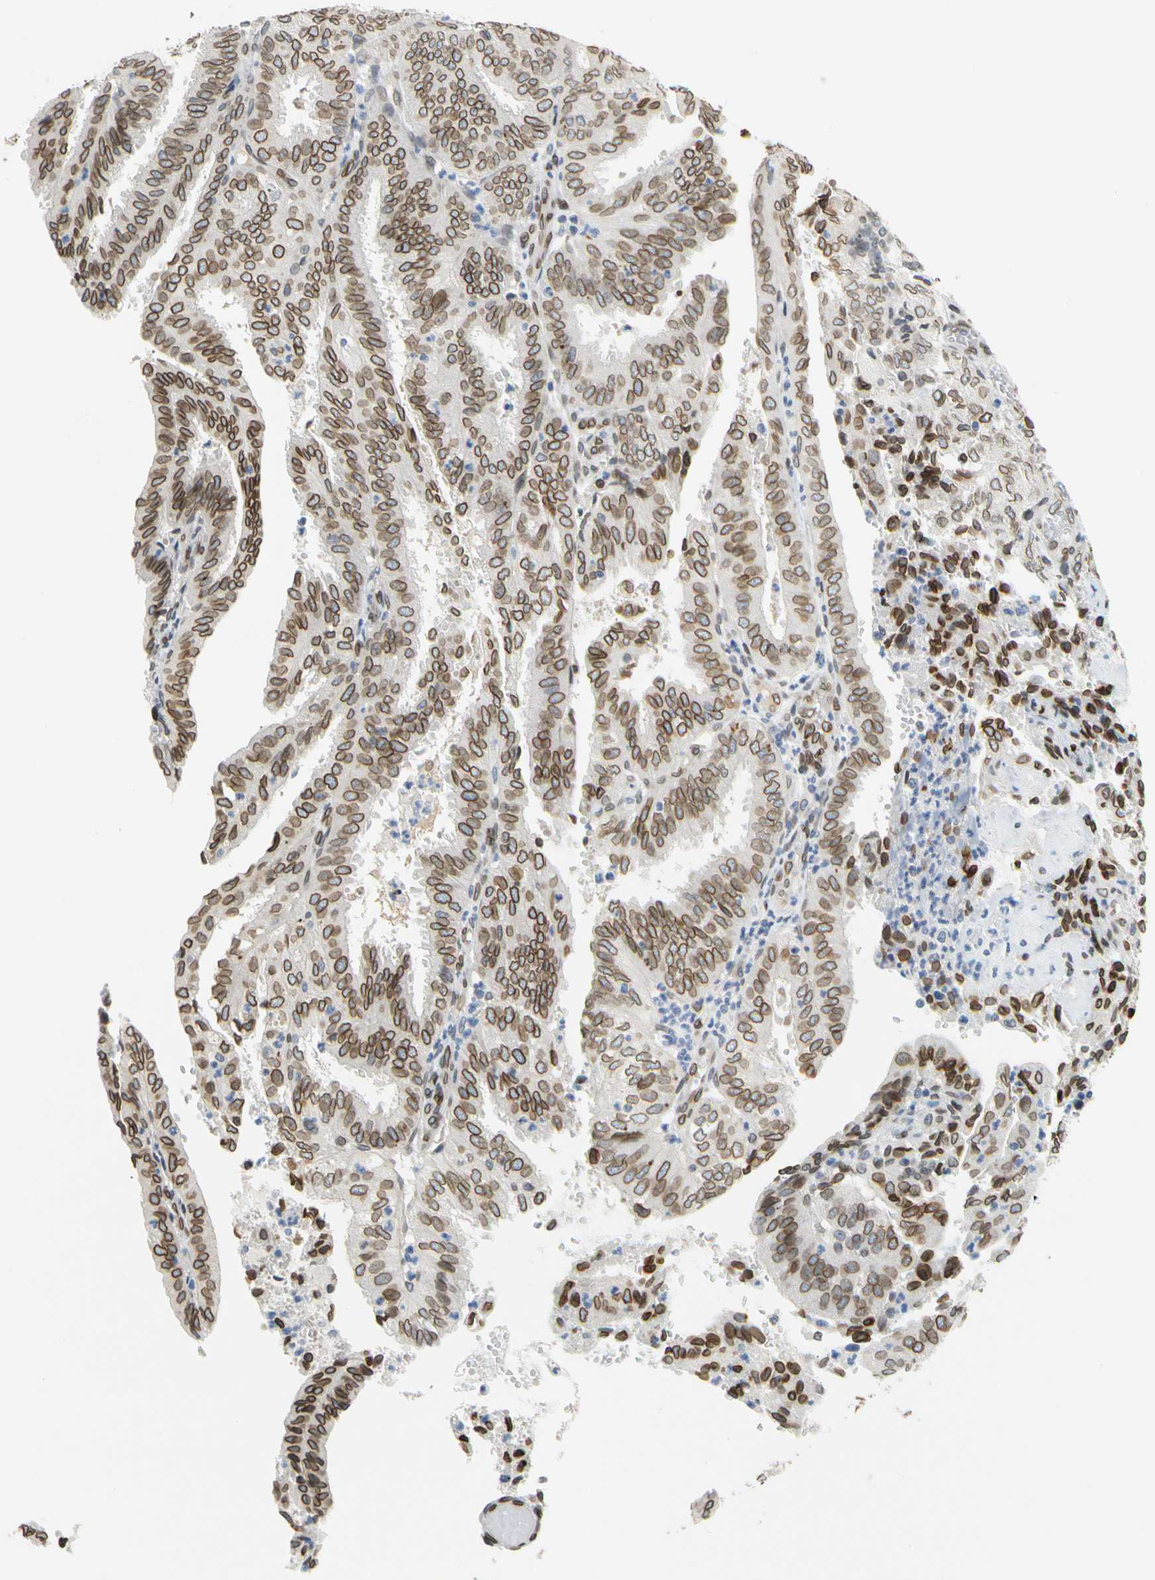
{"staining": {"intensity": "strong", "quantity": ">75%", "location": "cytoplasmic/membranous,nuclear"}, "tissue": "endometrial cancer", "cell_type": "Tumor cells", "image_type": "cancer", "snomed": [{"axis": "morphology", "description": "Adenocarcinoma, NOS"}, {"axis": "topography", "description": "Uterus"}], "caption": "Endometrial adenocarcinoma stained with immunohistochemistry exhibits strong cytoplasmic/membranous and nuclear positivity in approximately >75% of tumor cells. Immunohistochemistry stains the protein in brown and the nuclei are stained blue.", "gene": "SUN1", "patient": {"sex": "female", "age": 60}}